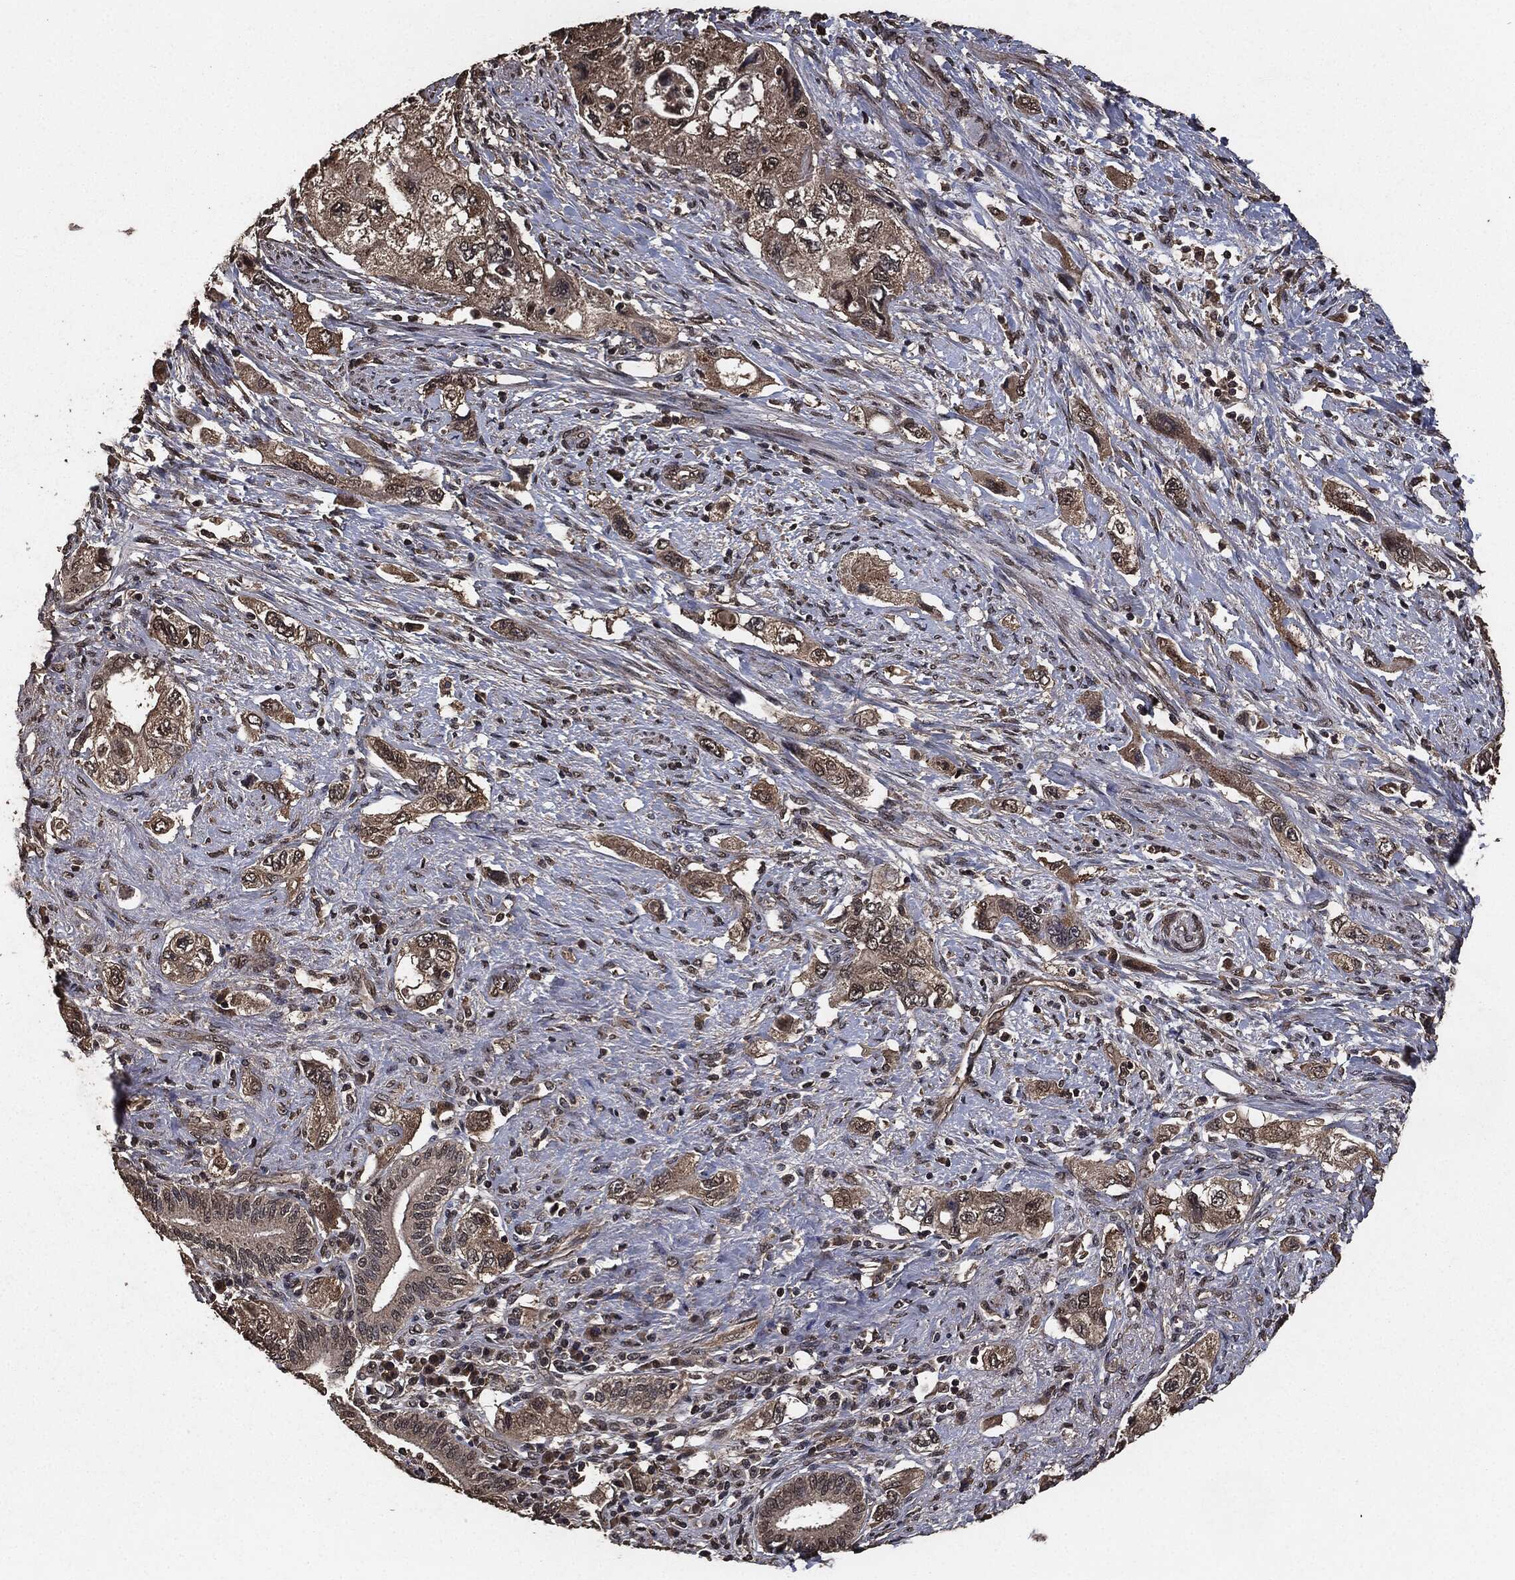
{"staining": {"intensity": "weak", "quantity": "25%-75%", "location": "cytoplasmic/membranous"}, "tissue": "pancreatic cancer", "cell_type": "Tumor cells", "image_type": "cancer", "snomed": [{"axis": "morphology", "description": "Adenocarcinoma, NOS"}, {"axis": "topography", "description": "Pancreas"}], "caption": "A high-resolution micrograph shows immunohistochemistry (IHC) staining of pancreatic adenocarcinoma, which displays weak cytoplasmic/membranous staining in about 25%-75% of tumor cells.", "gene": "AKT1S1", "patient": {"sex": "female", "age": 73}}